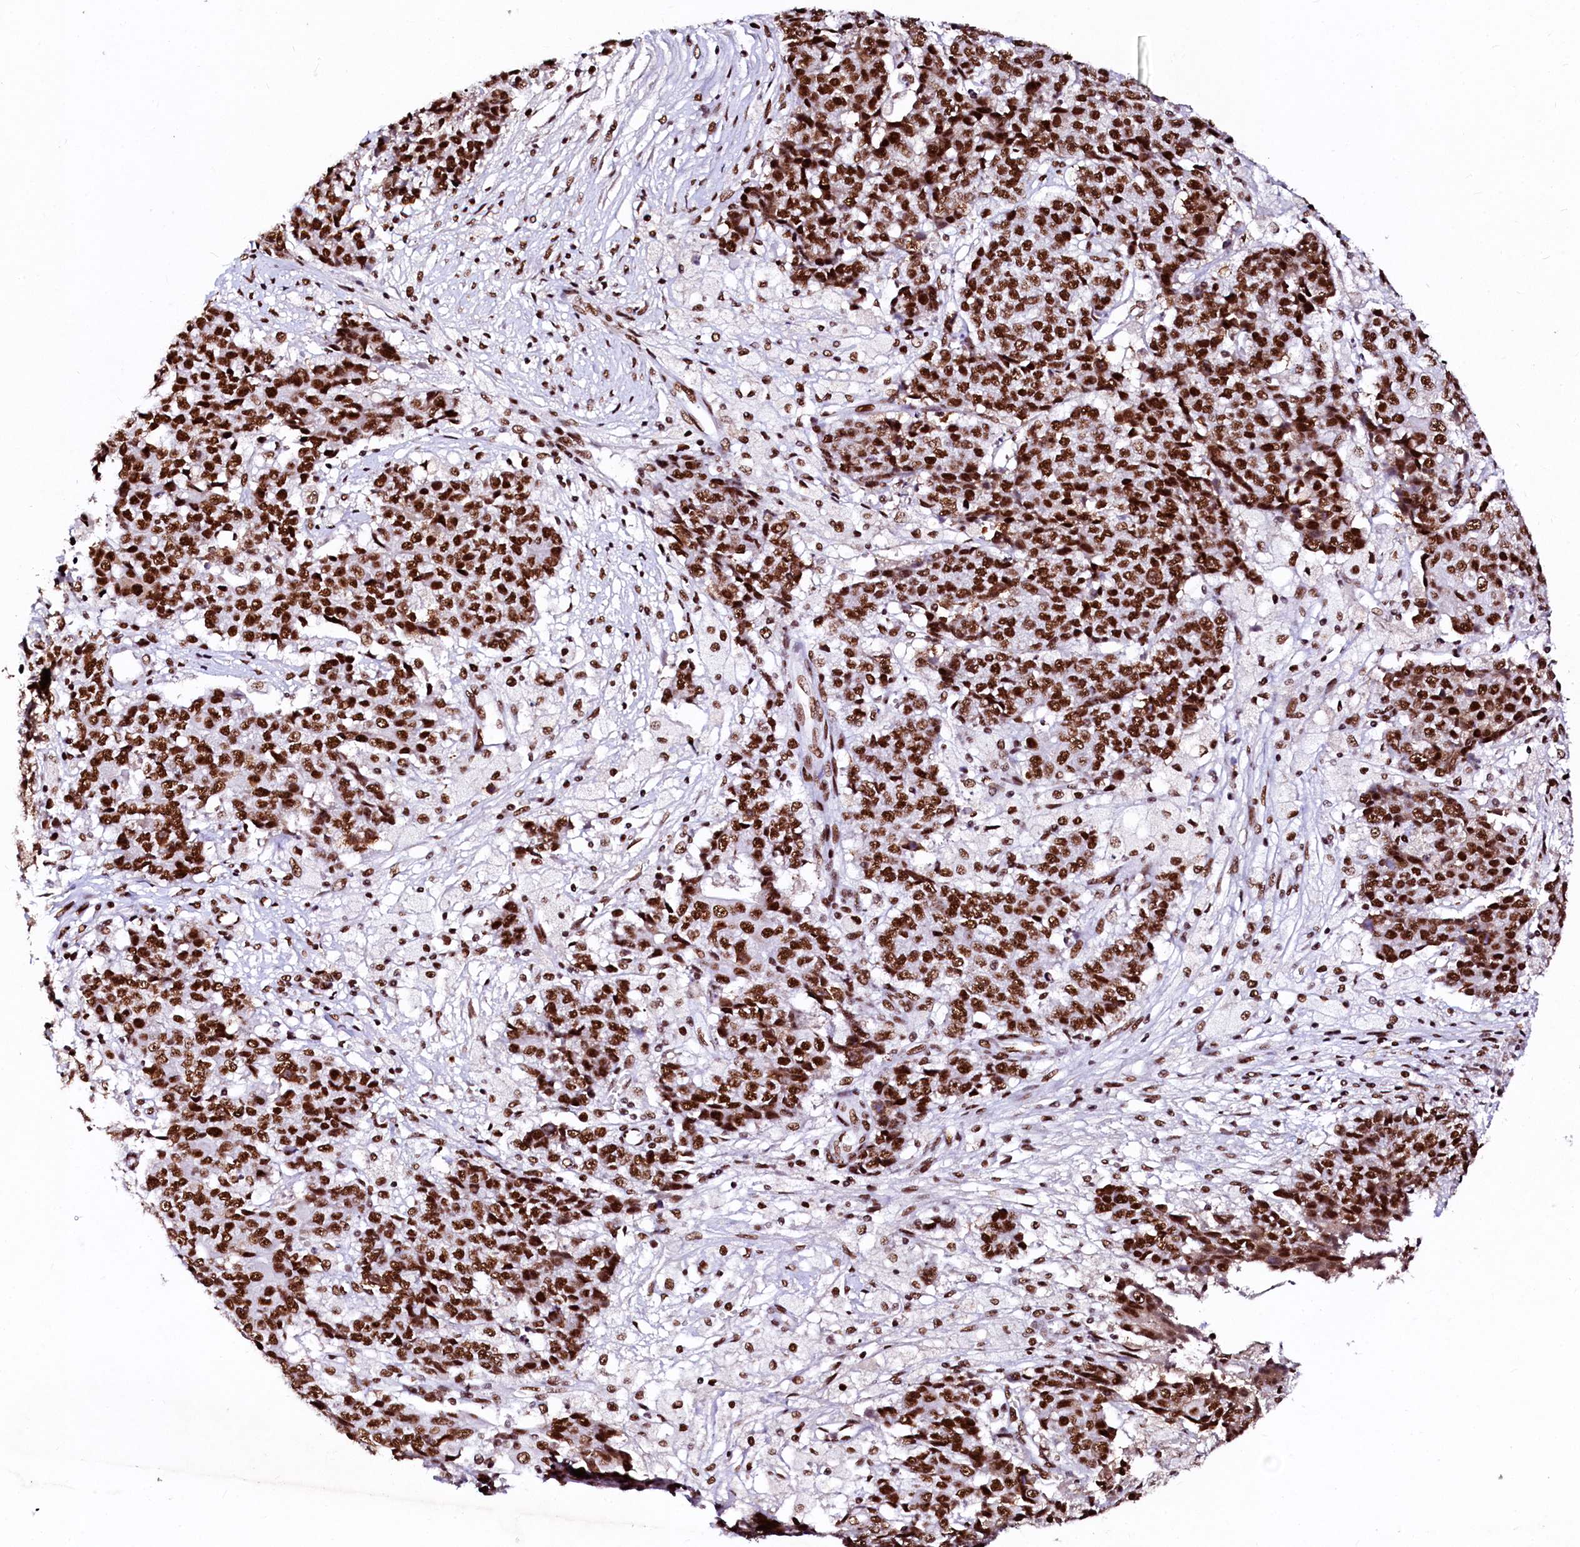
{"staining": {"intensity": "strong", "quantity": ">75%", "location": "nuclear"}, "tissue": "ovarian cancer", "cell_type": "Tumor cells", "image_type": "cancer", "snomed": [{"axis": "morphology", "description": "Carcinoma, endometroid"}, {"axis": "topography", "description": "Ovary"}], "caption": "About >75% of tumor cells in ovarian cancer display strong nuclear protein positivity as visualized by brown immunohistochemical staining.", "gene": "CPSF6", "patient": {"sex": "female", "age": 42}}